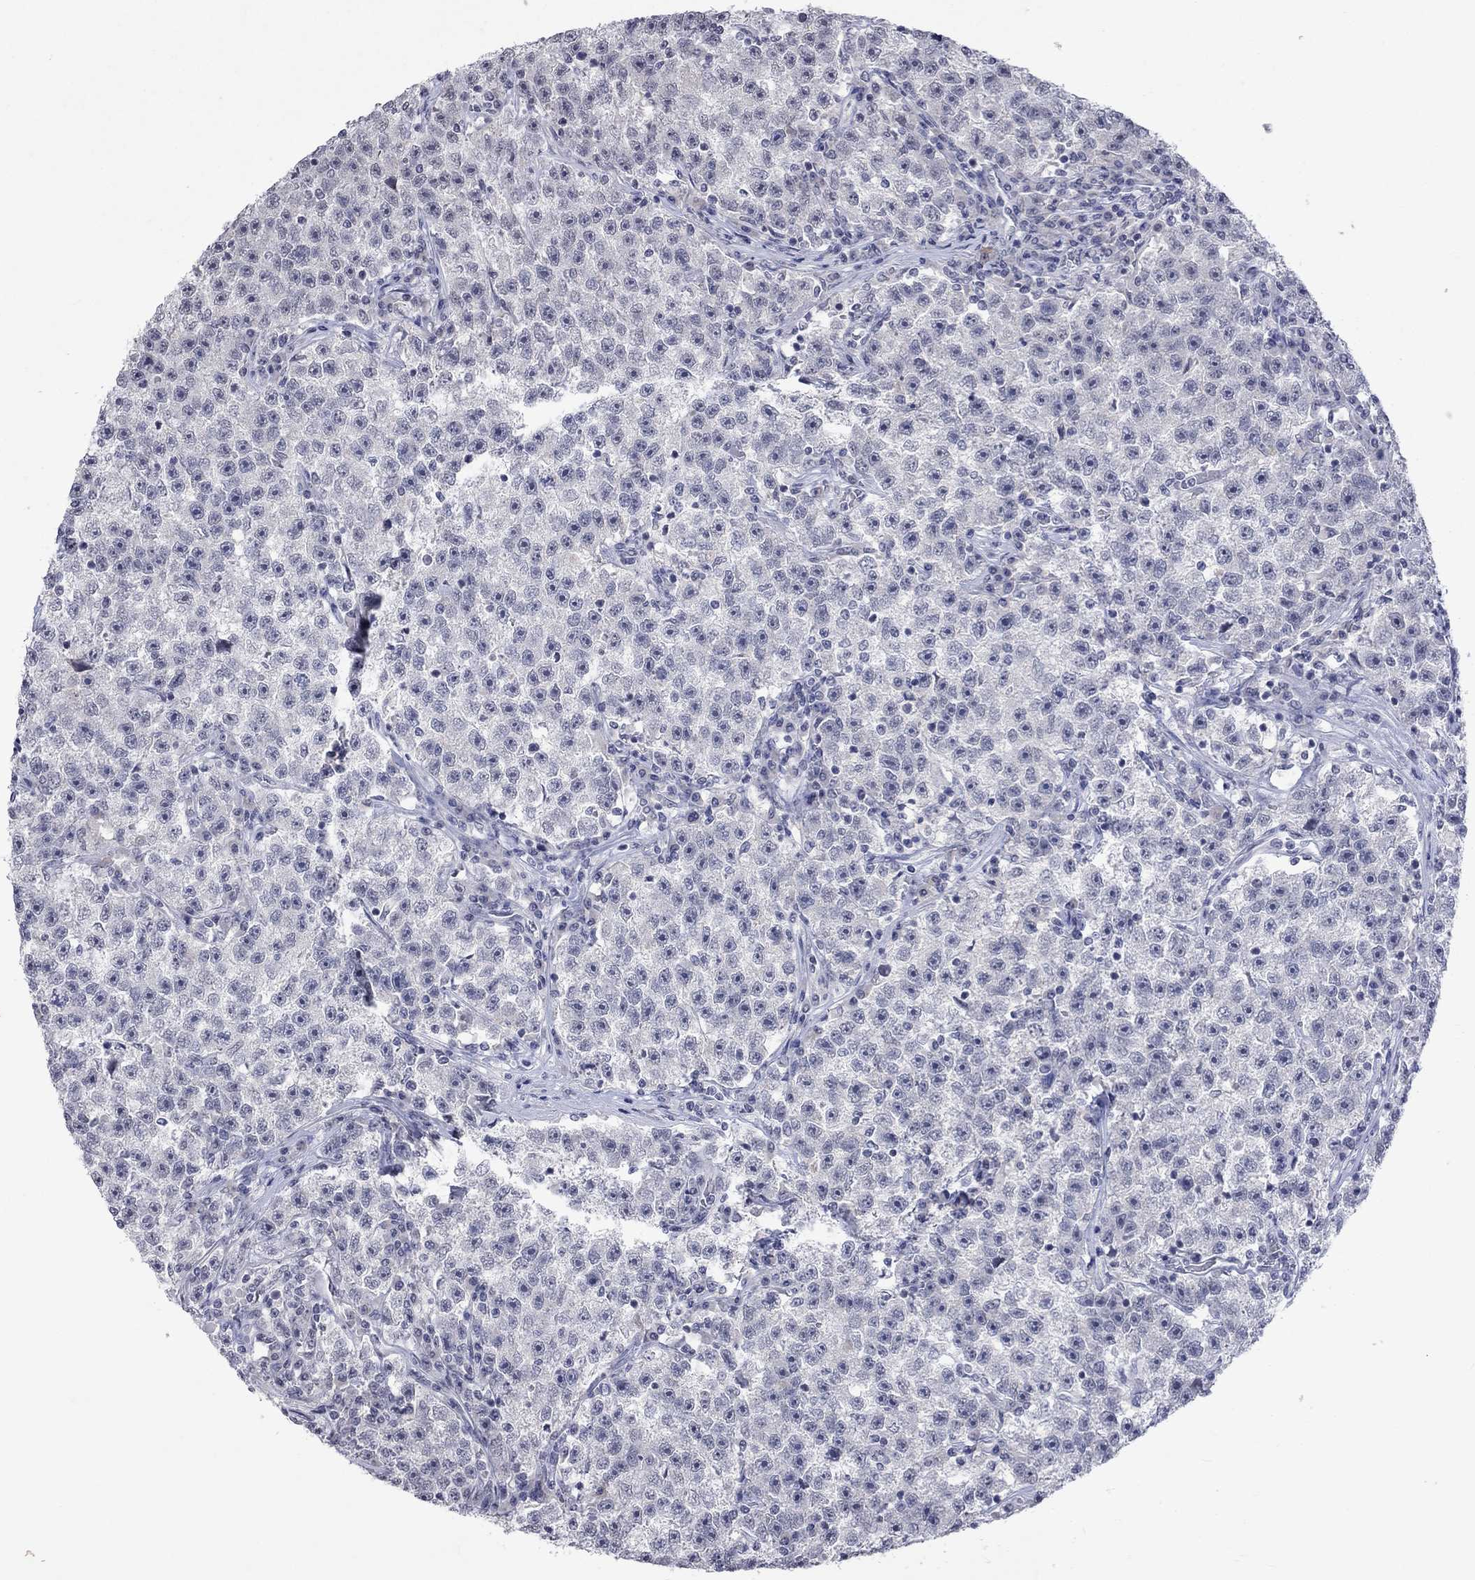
{"staining": {"intensity": "negative", "quantity": "none", "location": "none"}, "tissue": "testis cancer", "cell_type": "Tumor cells", "image_type": "cancer", "snomed": [{"axis": "morphology", "description": "Seminoma, NOS"}, {"axis": "topography", "description": "Testis"}], "caption": "Photomicrograph shows no significant protein expression in tumor cells of seminoma (testis).", "gene": "TMEM143", "patient": {"sex": "male", "age": 22}}